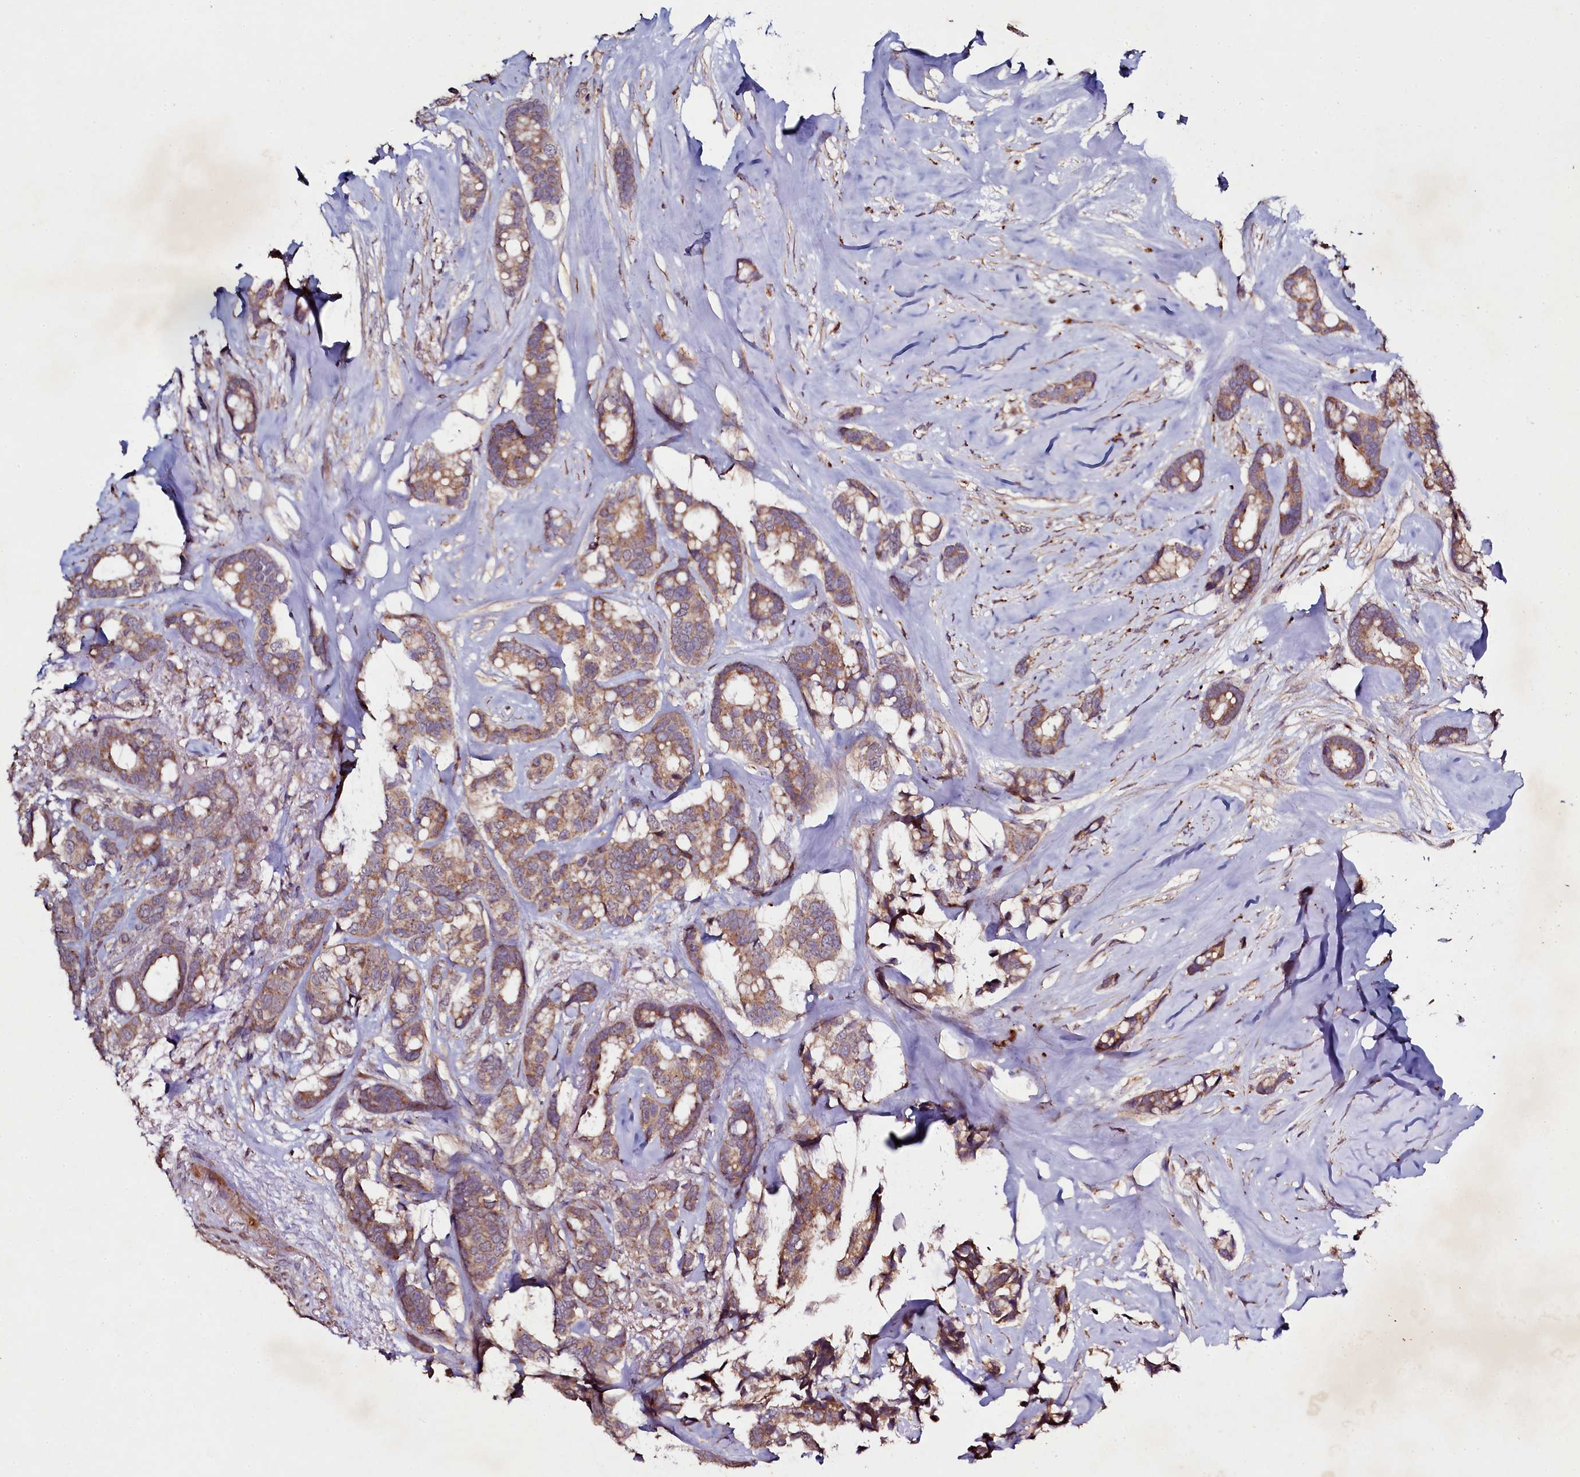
{"staining": {"intensity": "moderate", "quantity": ">75%", "location": "cytoplasmic/membranous"}, "tissue": "breast cancer", "cell_type": "Tumor cells", "image_type": "cancer", "snomed": [{"axis": "morphology", "description": "Duct carcinoma"}, {"axis": "topography", "description": "Breast"}], "caption": "DAB (3,3'-diaminobenzidine) immunohistochemical staining of breast cancer demonstrates moderate cytoplasmic/membranous protein expression in about >75% of tumor cells. The staining was performed using DAB, with brown indicating positive protein expression. Nuclei are stained blue with hematoxylin.", "gene": "SEC24C", "patient": {"sex": "female", "age": 87}}